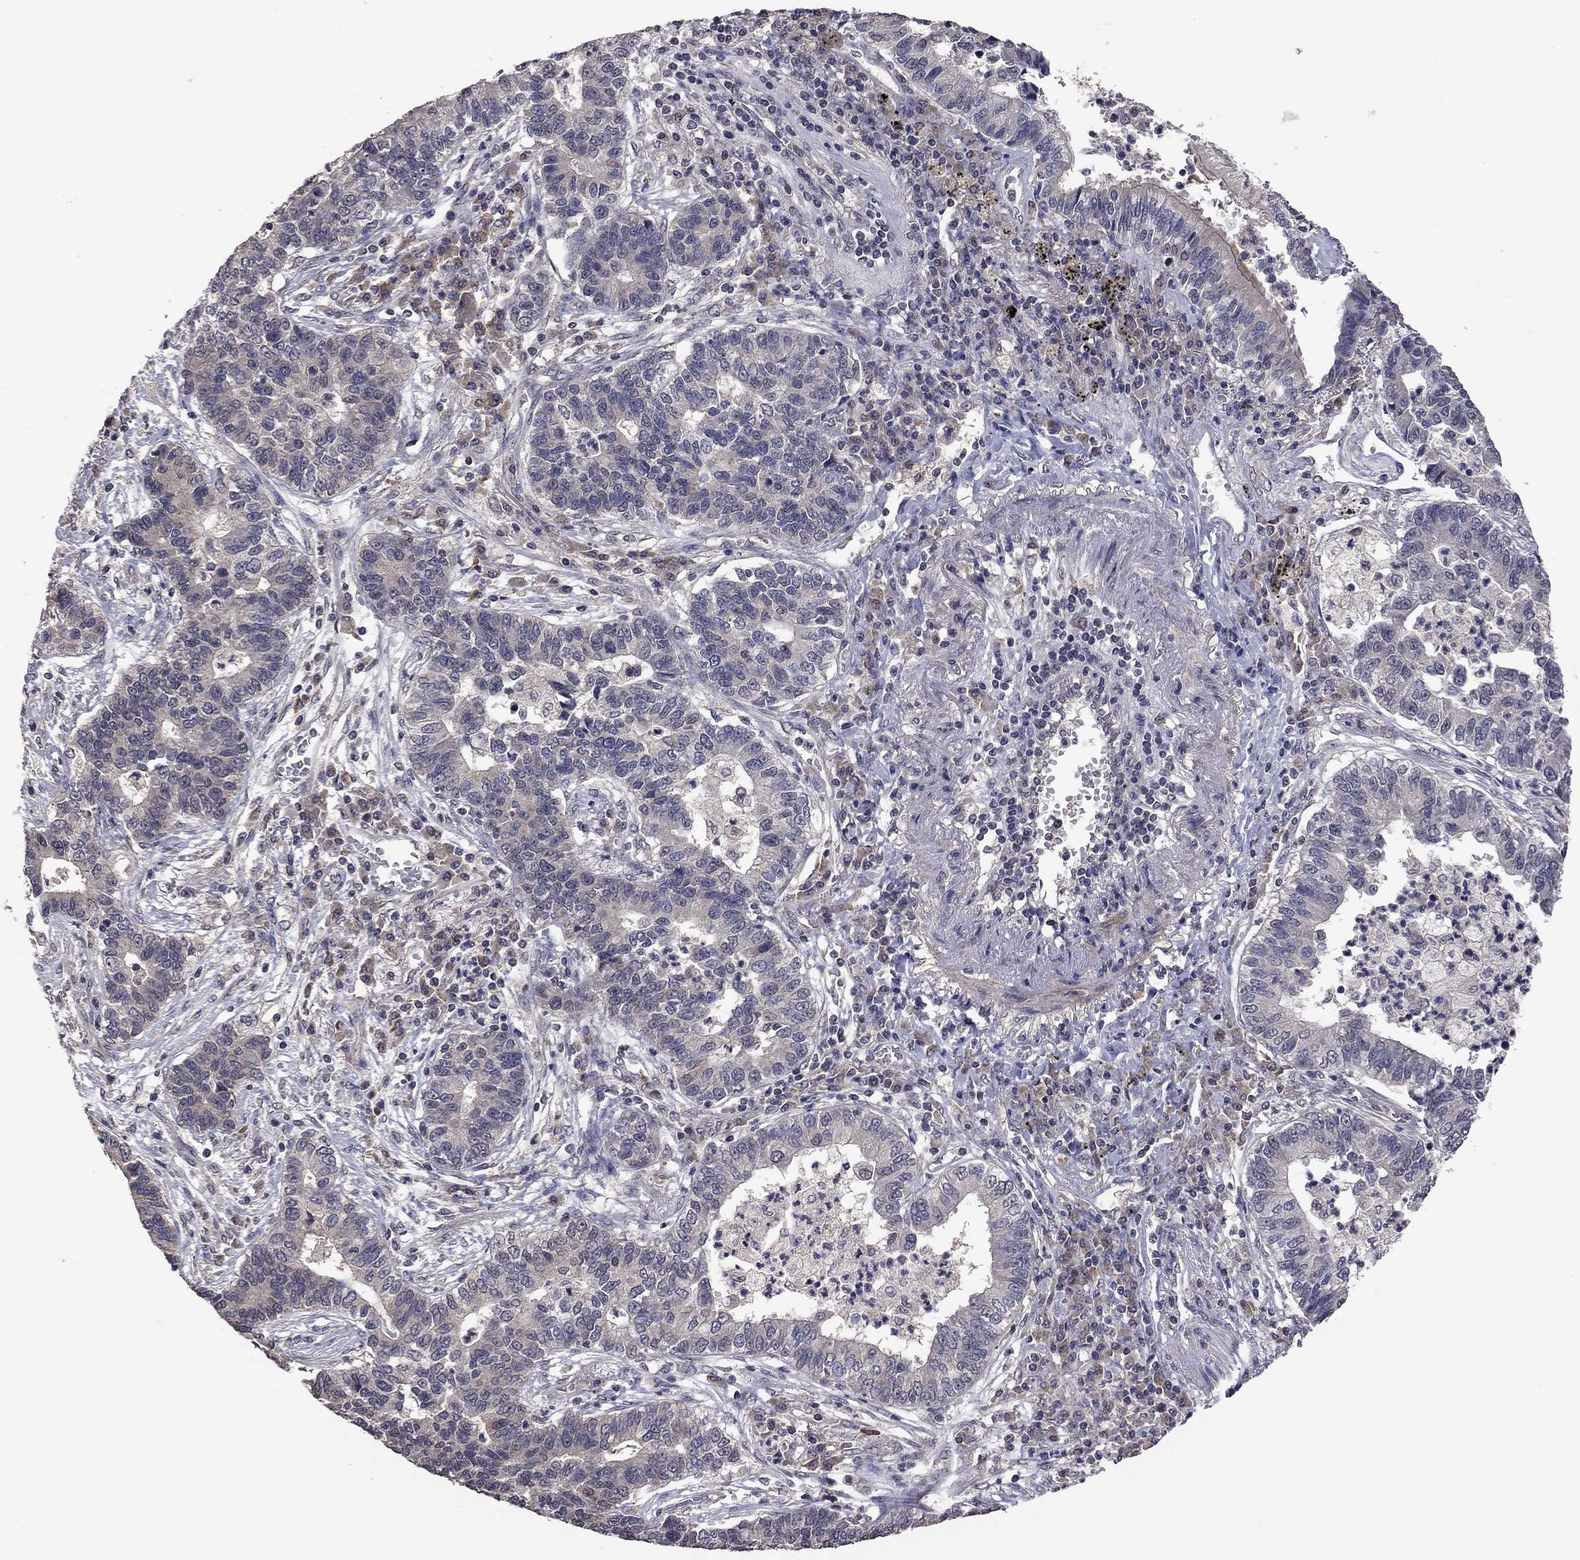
{"staining": {"intensity": "negative", "quantity": "none", "location": "none"}, "tissue": "lung cancer", "cell_type": "Tumor cells", "image_type": "cancer", "snomed": [{"axis": "morphology", "description": "Adenocarcinoma, NOS"}, {"axis": "topography", "description": "Lung"}], "caption": "Protein analysis of lung cancer demonstrates no significant positivity in tumor cells.", "gene": "TSNARE1", "patient": {"sex": "female", "age": 57}}